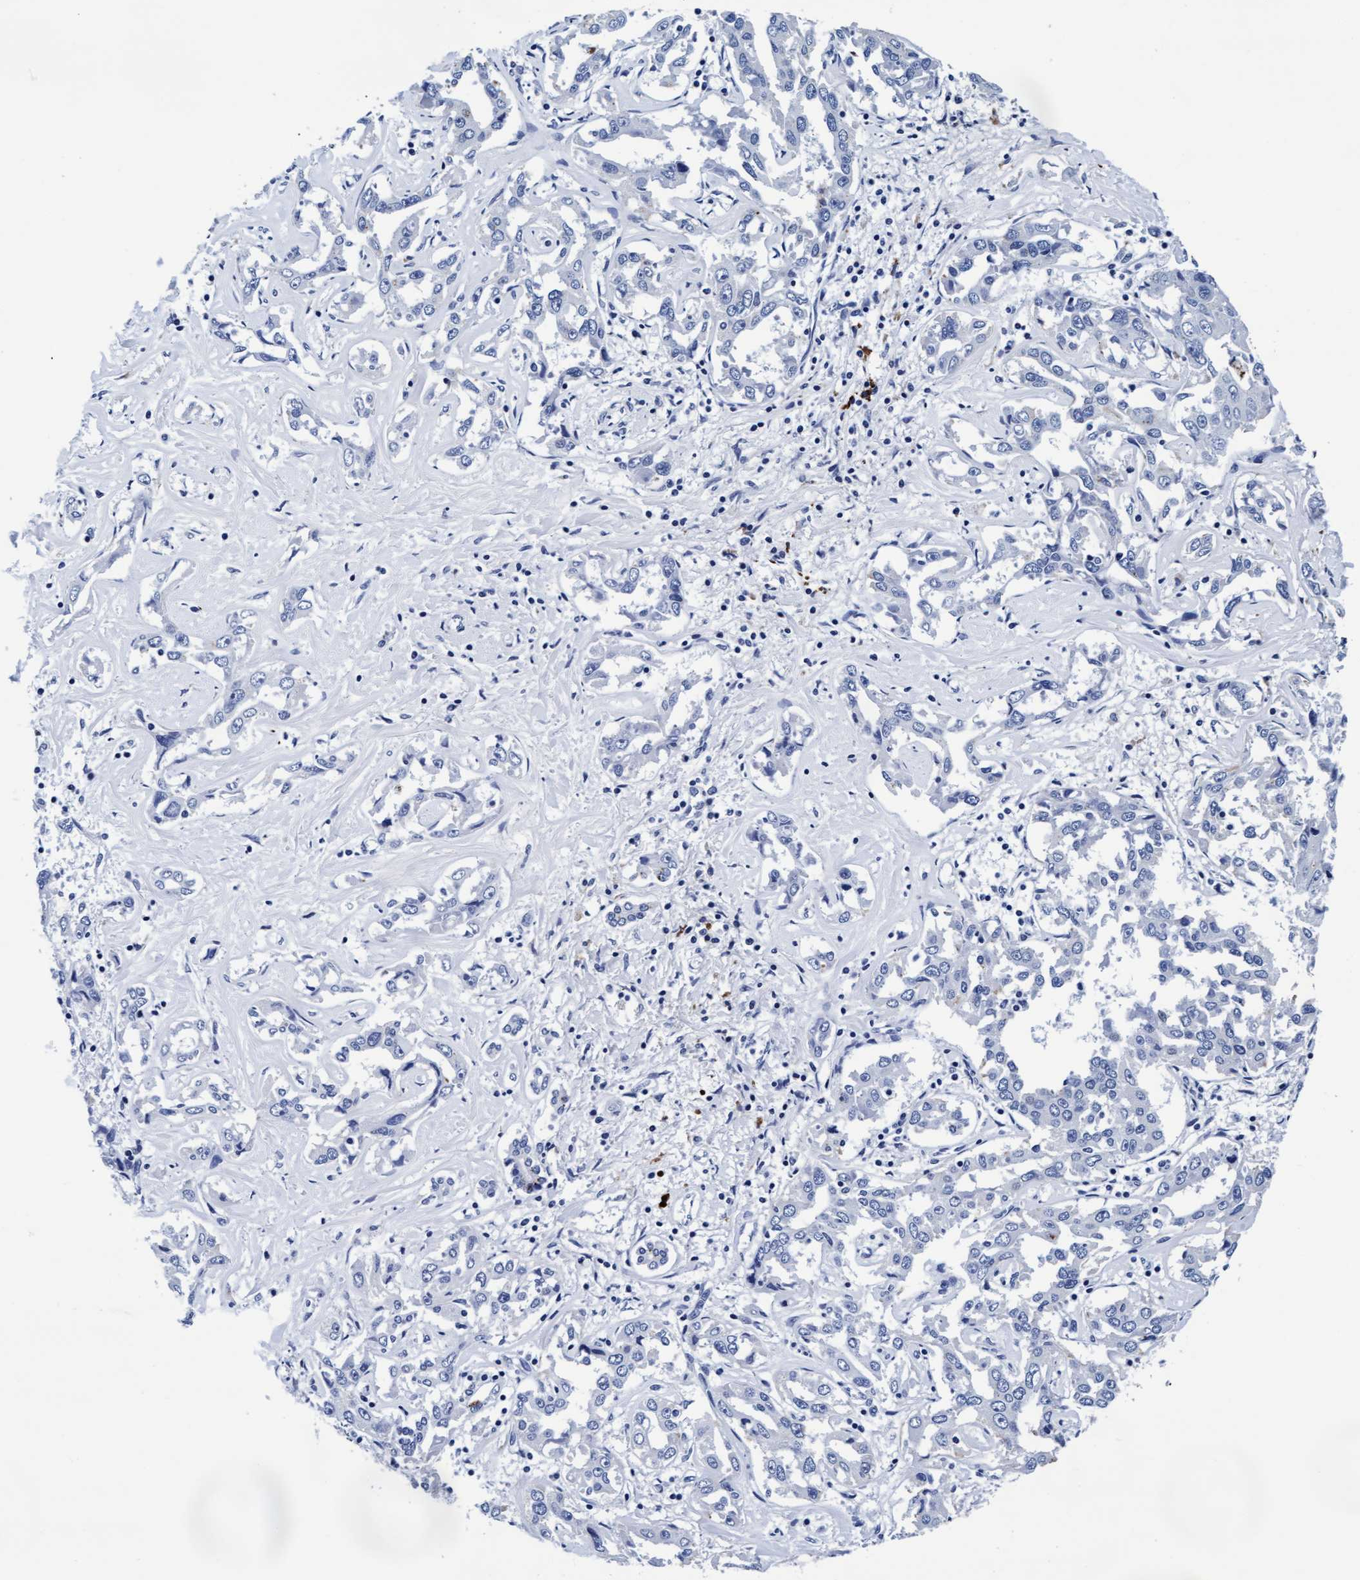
{"staining": {"intensity": "negative", "quantity": "none", "location": "none"}, "tissue": "liver cancer", "cell_type": "Tumor cells", "image_type": "cancer", "snomed": [{"axis": "morphology", "description": "Cholangiocarcinoma"}, {"axis": "topography", "description": "Liver"}], "caption": "Tumor cells are negative for brown protein staining in cholangiocarcinoma (liver).", "gene": "ARSG", "patient": {"sex": "male", "age": 59}}